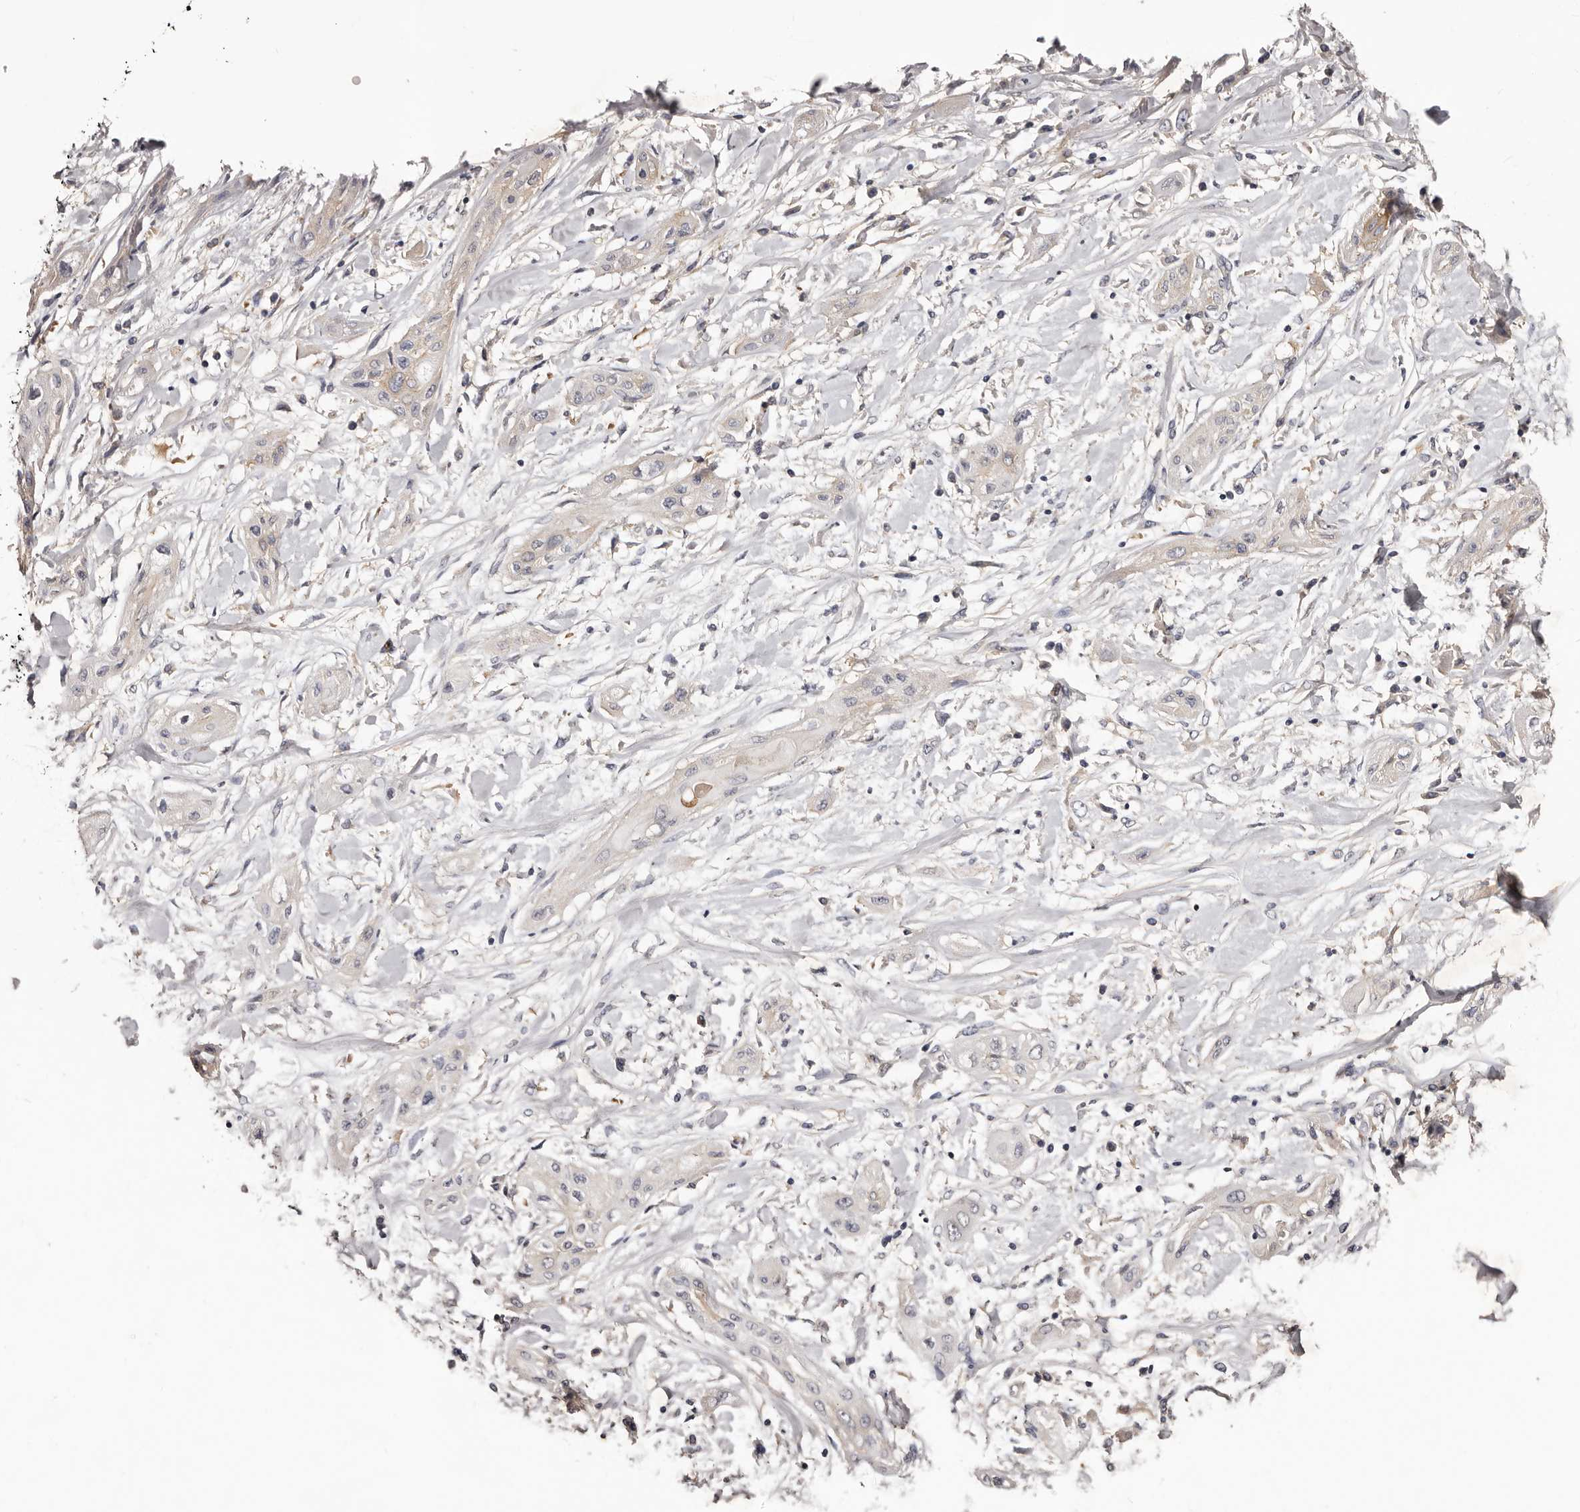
{"staining": {"intensity": "negative", "quantity": "none", "location": "none"}, "tissue": "lung cancer", "cell_type": "Tumor cells", "image_type": "cancer", "snomed": [{"axis": "morphology", "description": "Squamous cell carcinoma, NOS"}, {"axis": "topography", "description": "Lung"}], "caption": "Immunohistochemical staining of lung cancer demonstrates no significant staining in tumor cells. (DAB (3,3'-diaminobenzidine) IHC visualized using brightfield microscopy, high magnification).", "gene": "LTV1", "patient": {"sex": "female", "age": 47}}